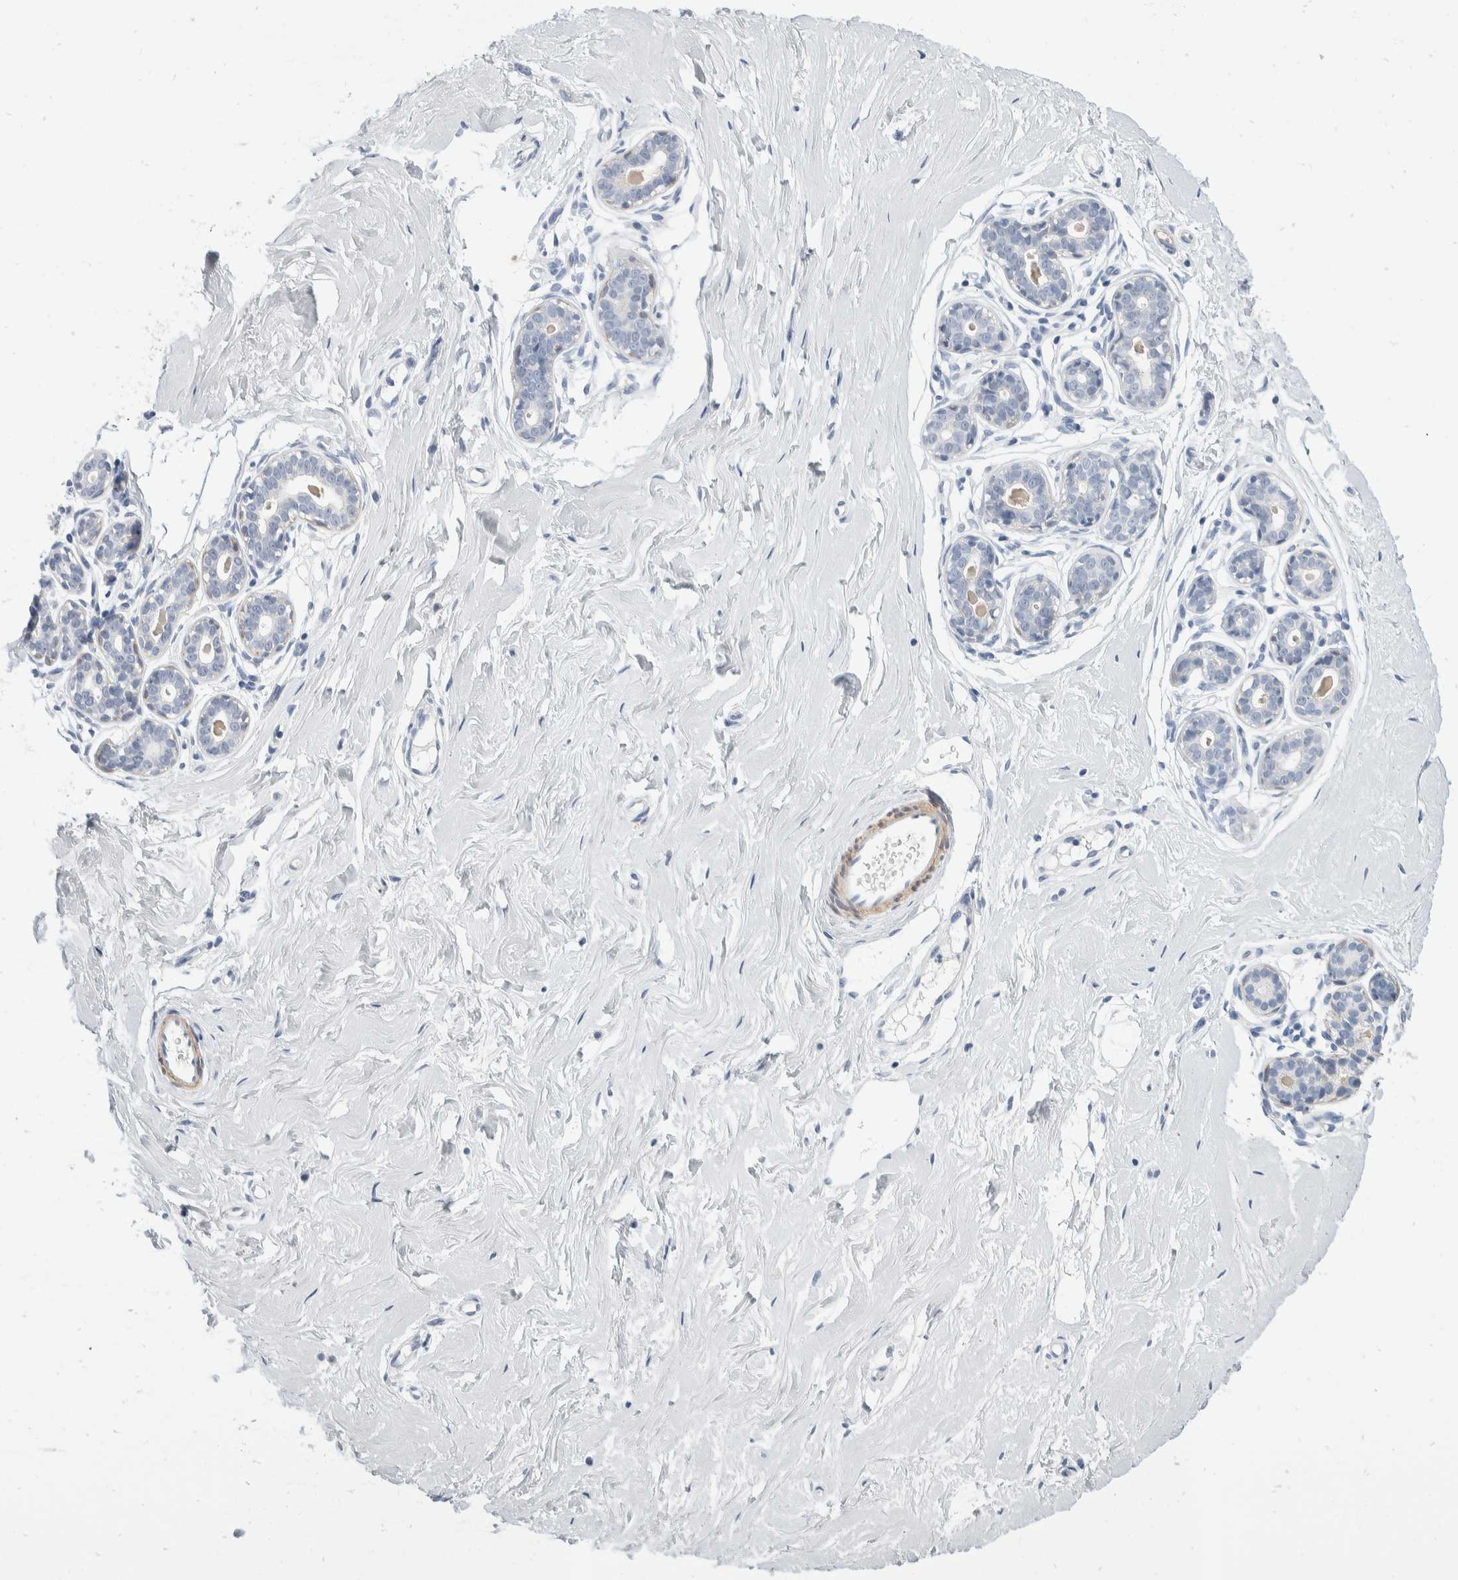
{"staining": {"intensity": "negative", "quantity": "none", "location": "none"}, "tissue": "breast", "cell_type": "Adipocytes", "image_type": "normal", "snomed": [{"axis": "morphology", "description": "Normal tissue, NOS"}, {"axis": "topography", "description": "Breast"}], "caption": "The micrograph displays no significant positivity in adipocytes of breast. (DAB (3,3'-diaminobenzidine) IHC, high magnification).", "gene": "CATSPERD", "patient": {"sex": "female", "age": 23}}